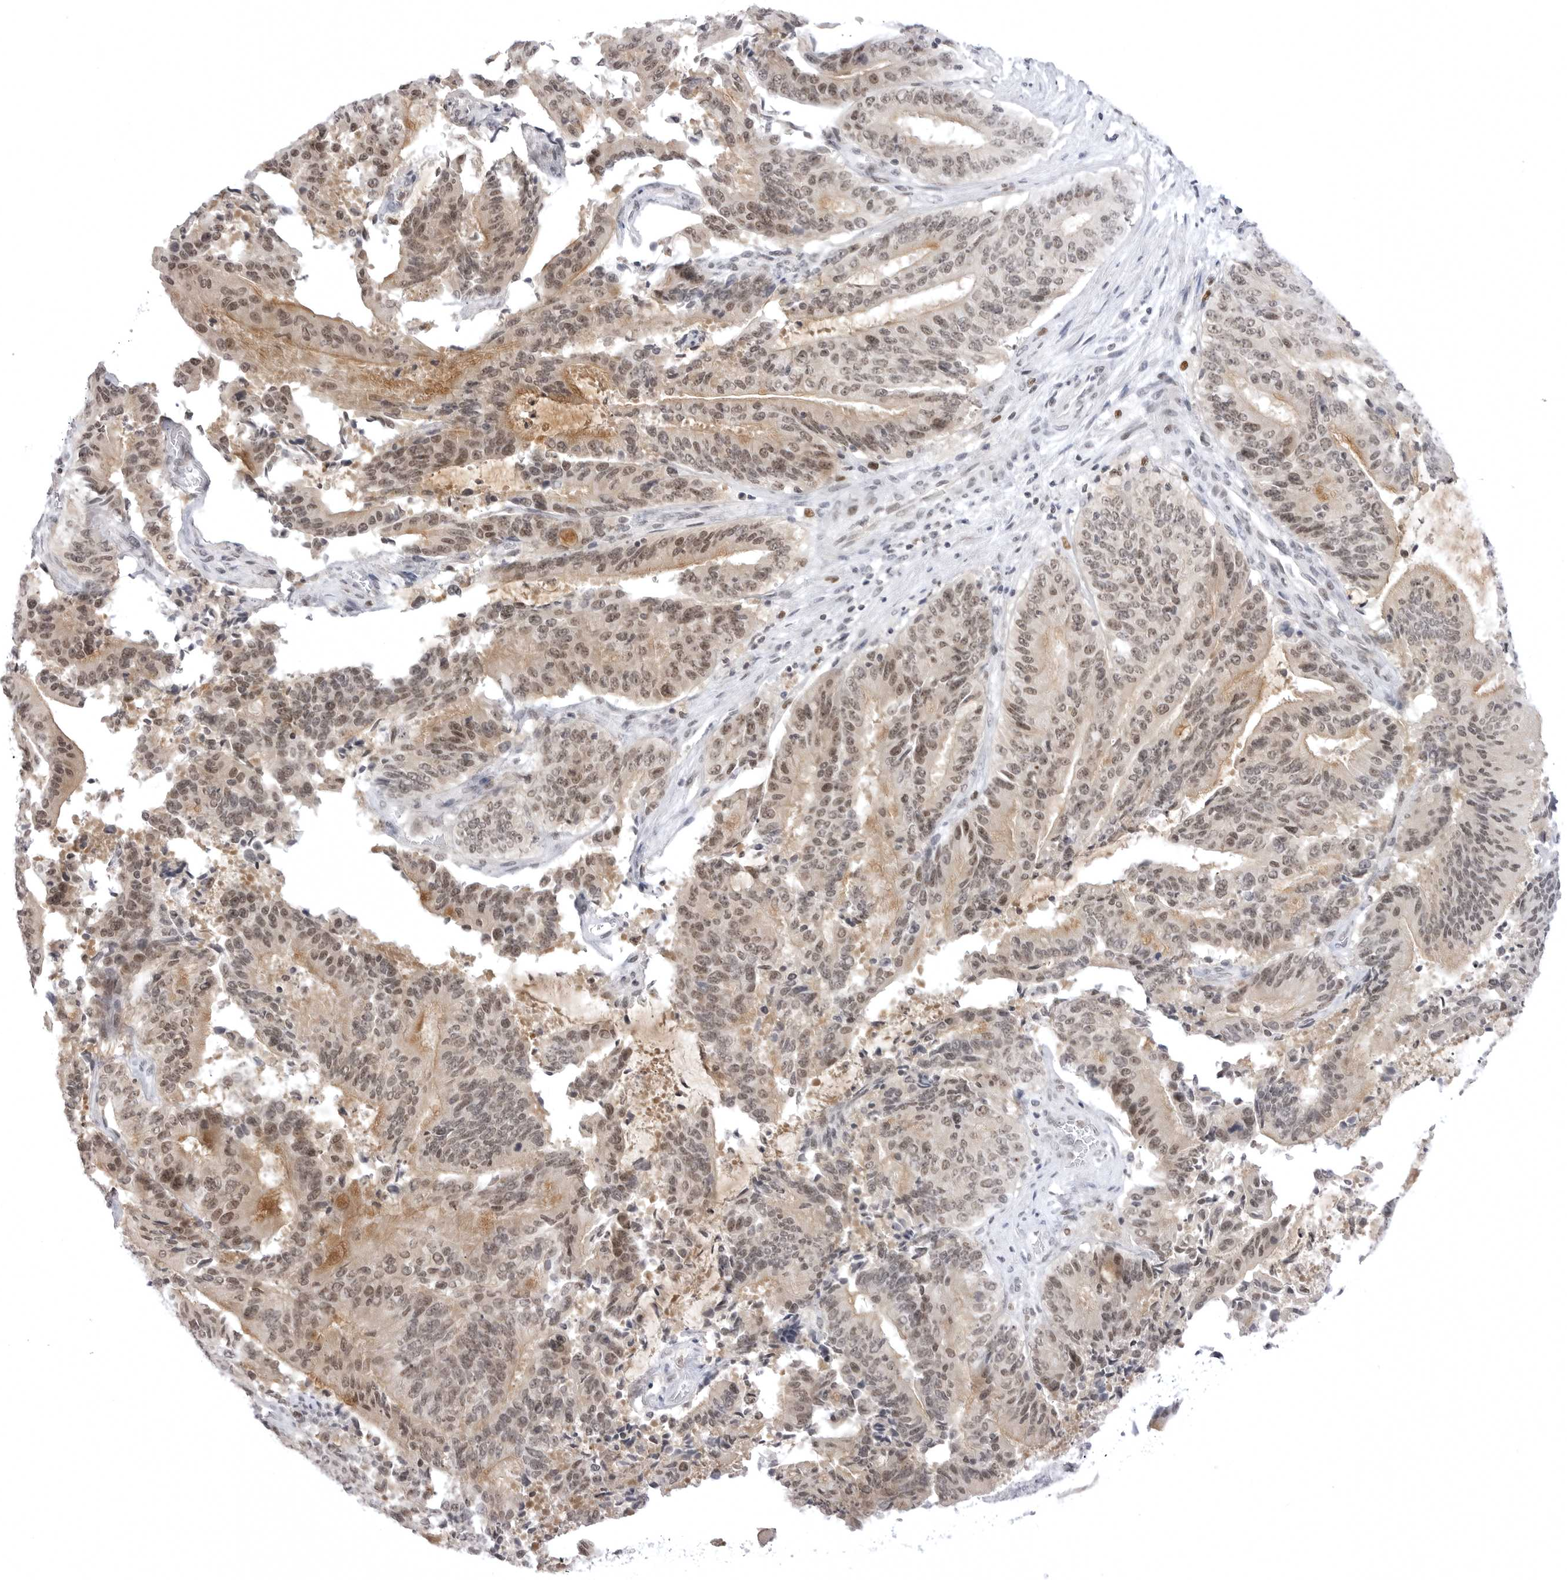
{"staining": {"intensity": "moderate", "quantity": "25%-75%", "location": "cytoplasmic/membranous,nuclear"}, "tissue": "liver cancer", "cell_type": "Tumor cells", "image_type": "cancer", "snomed": [{"axis": "morphology", "description": "Normal tissue, NOS"}, {"axis": "morphology", "description": "Cholangiocarcinoma"}, {"axis": "topography", "description": "Liver"}, {"axis": "topography", "description": "Peripheral nerve tissue"}], "caption": "Human cholangiocarcinoma (liver) stained for a protein (brown) shows moderate cytoplasmic/membranous and nuclear positive staining in approximately 25%-75% of tumor cells.", "gene": "PTK2B", "patient": {"sex": "female", "age": 73}}